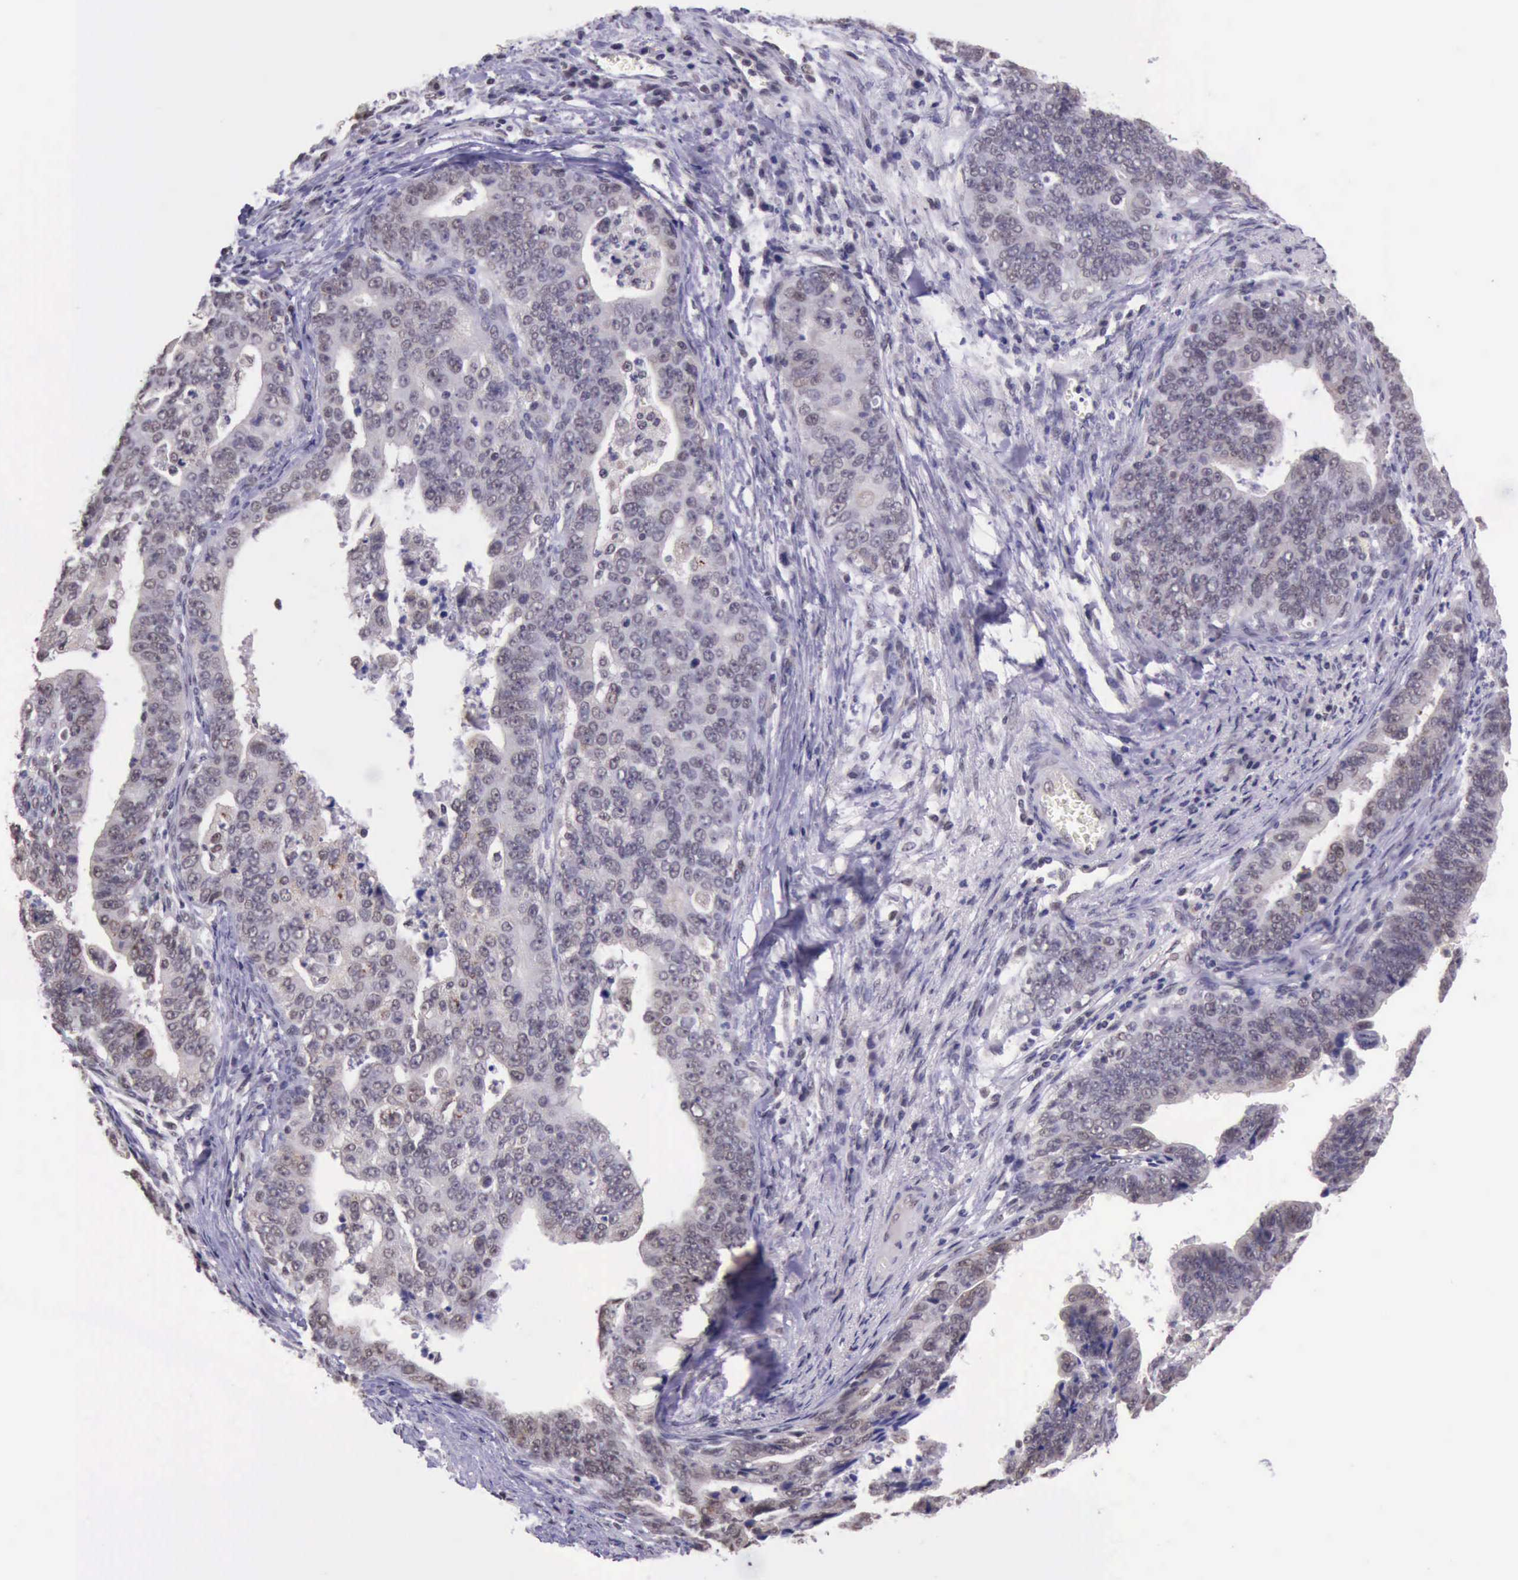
{"staining": {"intensity": "weak", "quantity": ">75%", "location": "cytoplasmic/membranous,nuclear"}, "tissue": "stomach cancer", "cell_type": "Tumor cells", "image_type": "cancer", "snomed": [{"axis": "morphology", "description": "Adenocarcinoma, NOS"}, {"axis": "topography", "description": "Stomach, upper"}], "caption": "Immunohistochemistry (IHC) of stomach adenocarcinoma shows low levels of weak cytoplasmic/membranous and nuclear positivity in approximately >75% of tumor cells. (Brightfield microscopy of DAB IHC at high magnification).", "gene": "PRPF39", "patient": {"sex": "female", "age": 50}}